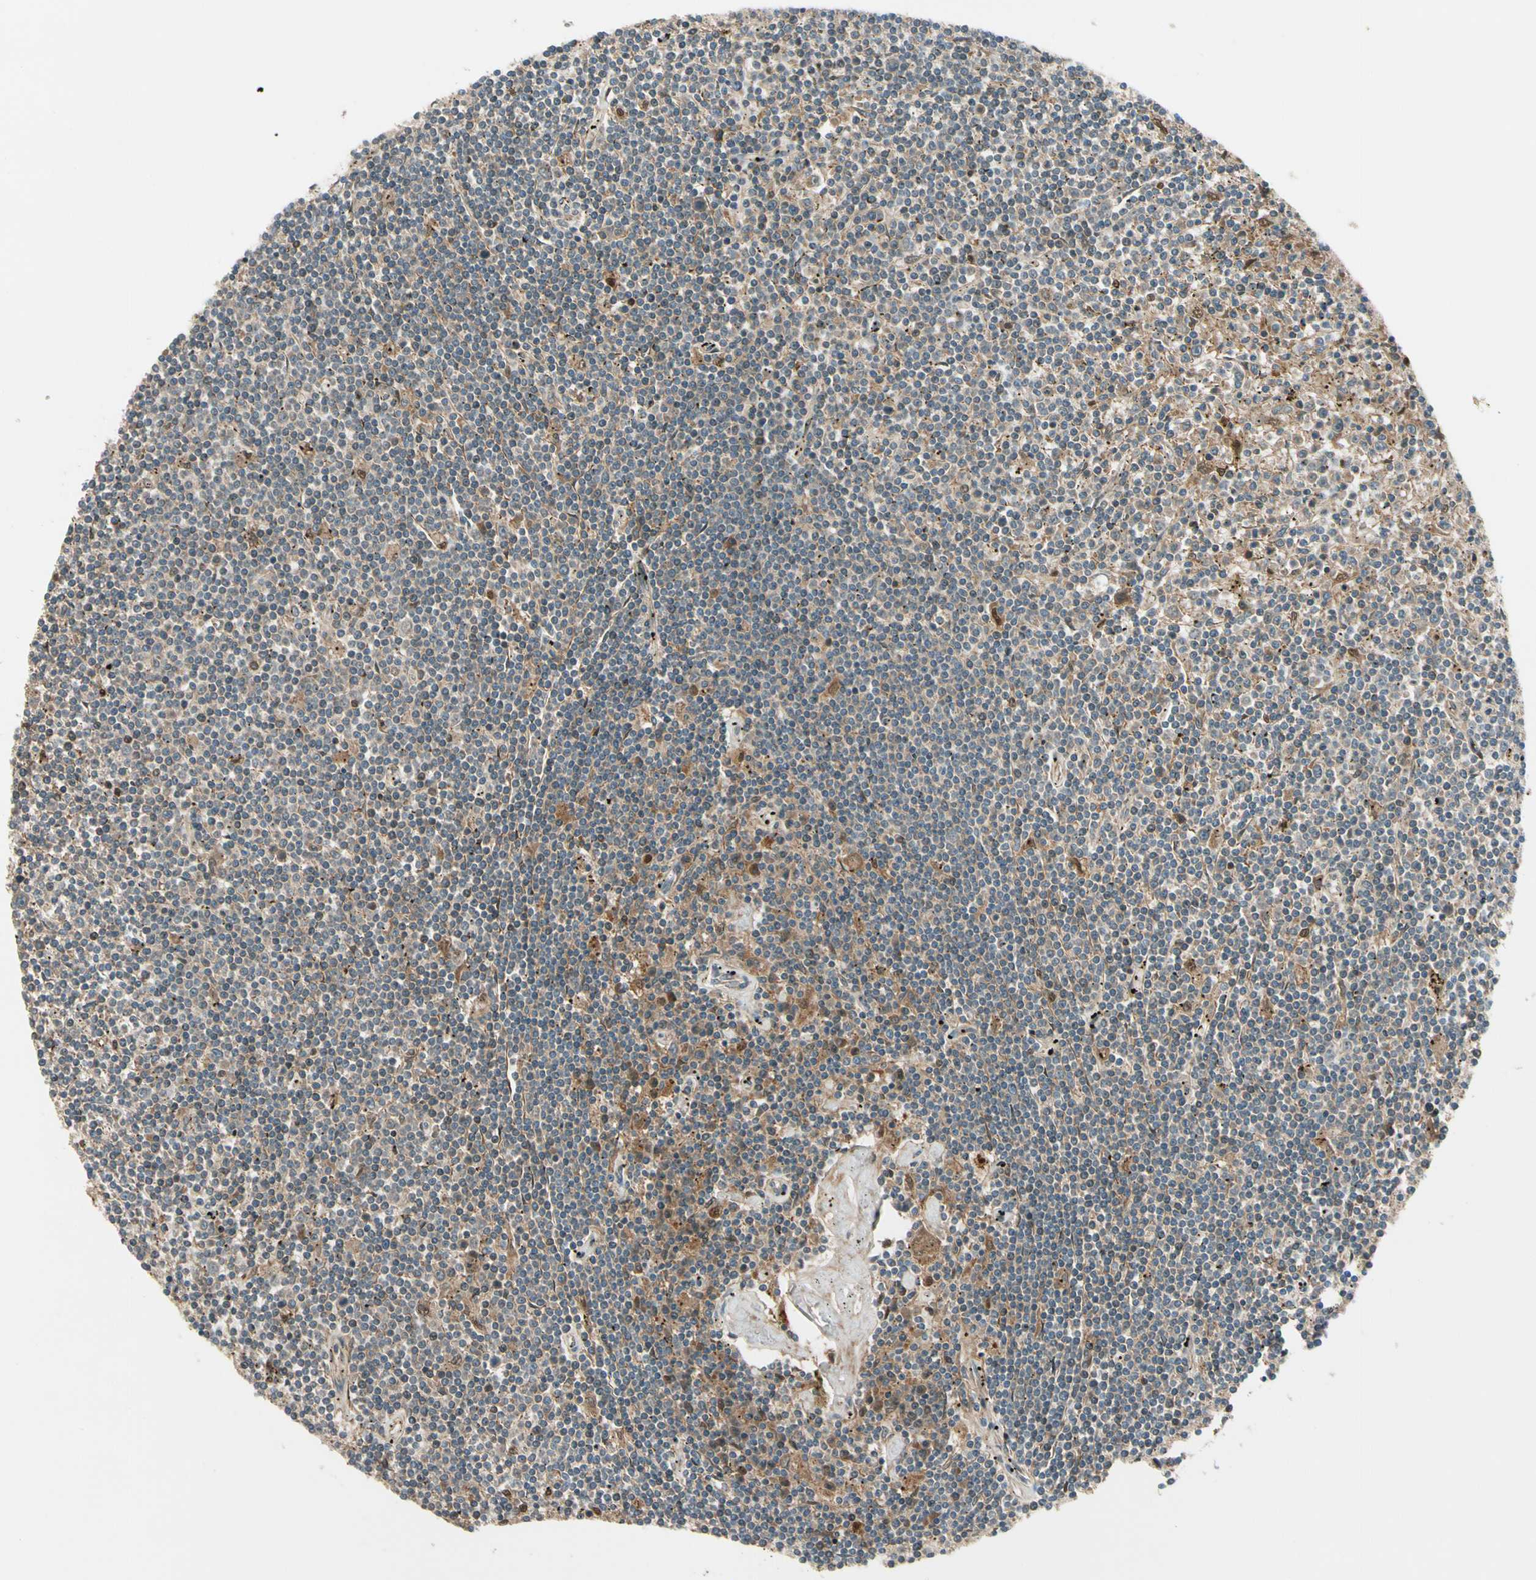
{"staining": {"intensity": "weak", "quantity": "25%-75%", "location": "cytoplasmic/membranous"}, "tissue": "lymphoma", "cell_type": "Tumor cells", "image_type": "cancer", "snomed": [{"axis": "morphology", "description": "Malignant lymphoma, non-Hodgkin's type, Low grade"}, {"axis": "topography", "description": "Spleen"}], "caption": "This photomicrograph demonstrates immunohistochemistry staining of human lymphoma, with low weak cytoplasmic/membranous expression in approximately 25%-75% of tumor cells.", "gene": "ACVR1C", "patient": {"sex": "male", "age": 76}}